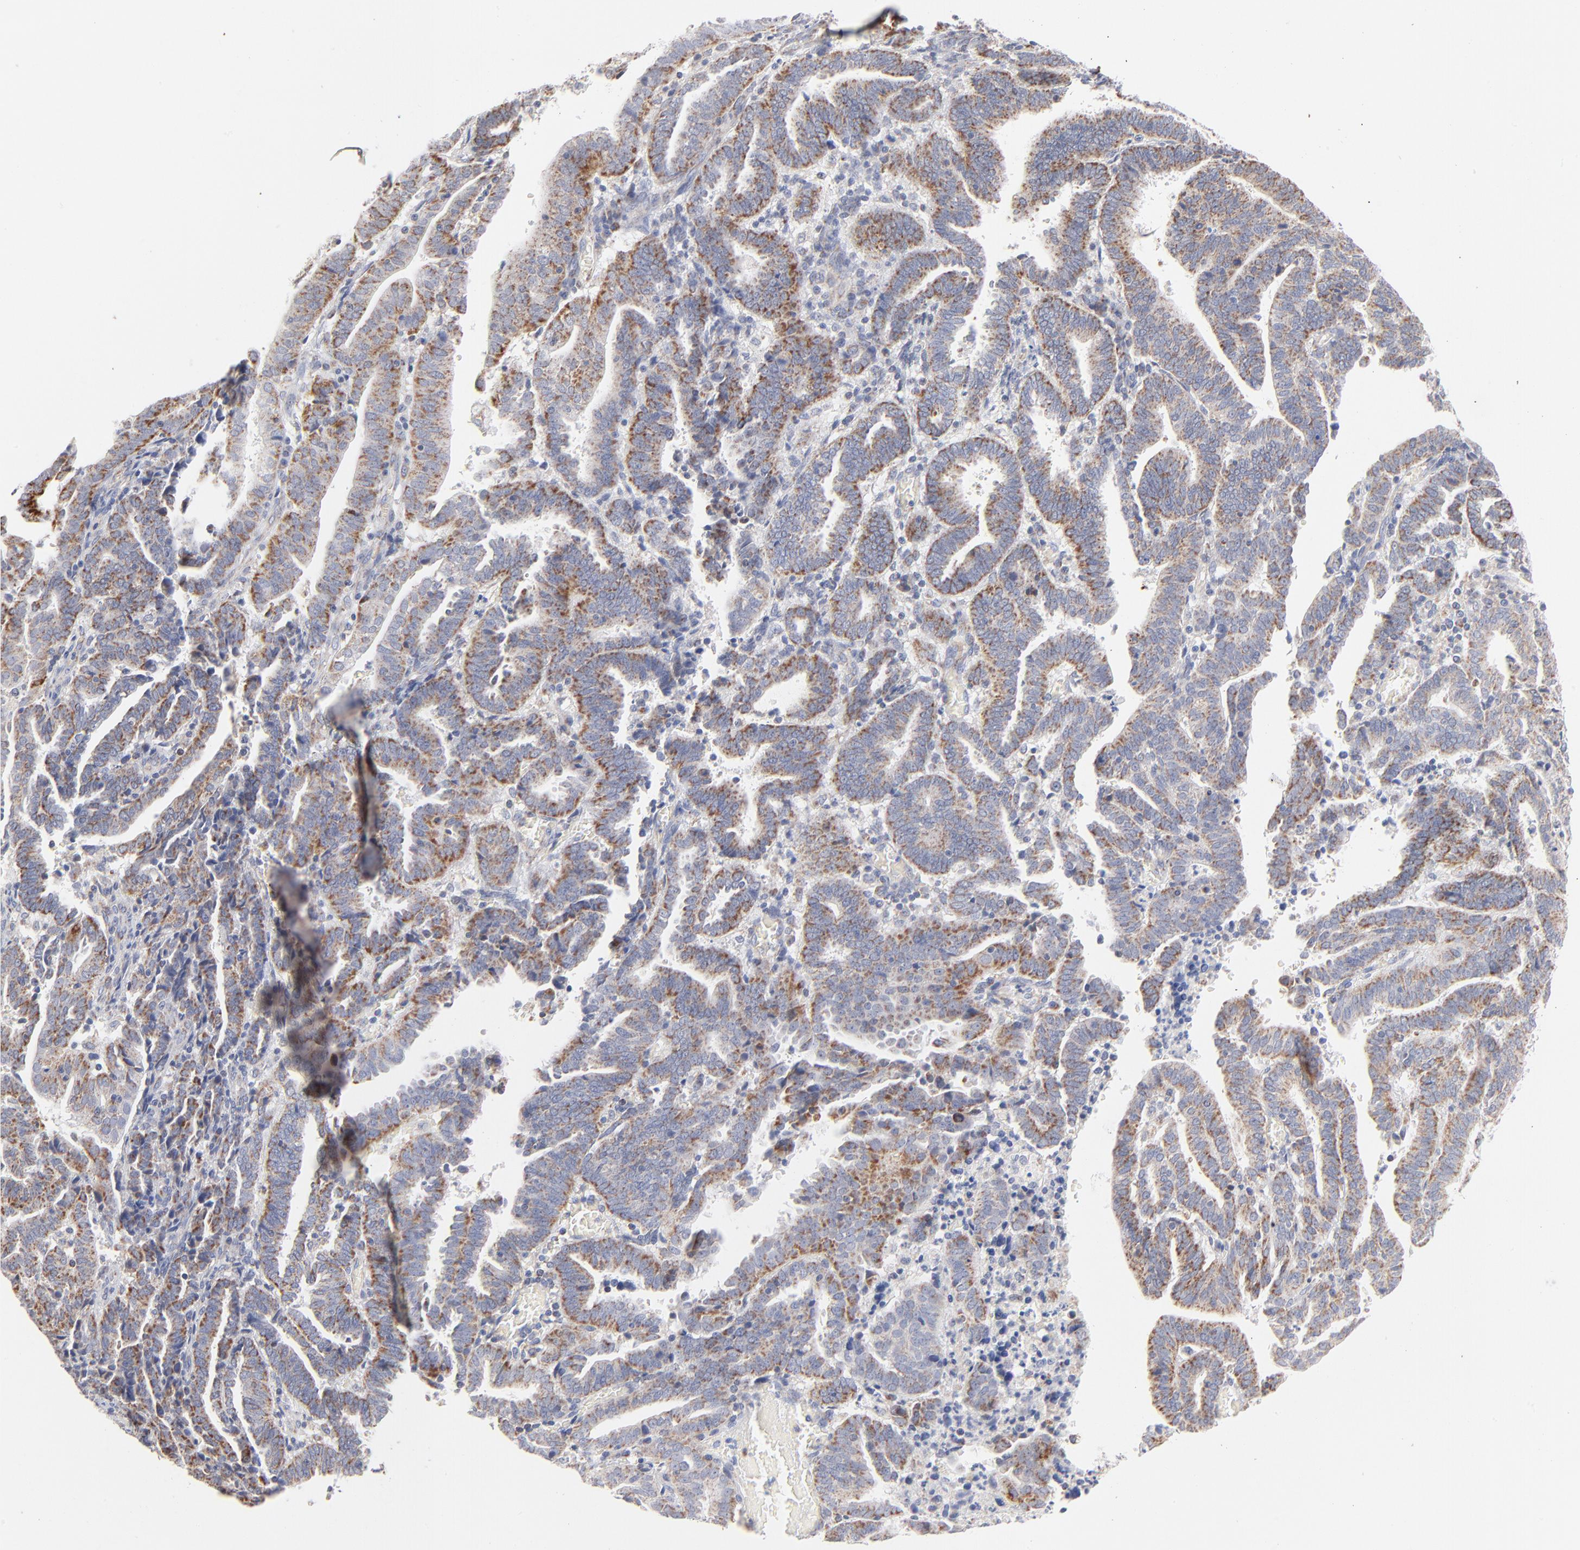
{"staining": {"intensity": "strong", "quantity": ">75%", "location": "cytoplasmic/membranous"}, "tissue": "endometrial cancer", "cell_type": "Tumor cells", "image_type": "cancer", "snomed": [{"axis": "morphology", "description": "Adenocarcinoma, NOS"}, {"axis": "topography", "description": "Uterus"}], "caption": "Brown immunohistochemical staining in endometrial adenocarcinoma shows strong cytoplasmic/membranous staining in about >75% of tumor cells. Immunohistochemistry (ihc) stains the protein of interest in brown and the nuclei are stained blue.", "gene": "MRPL58", "patient": {"sex": "female", "age": 83}}